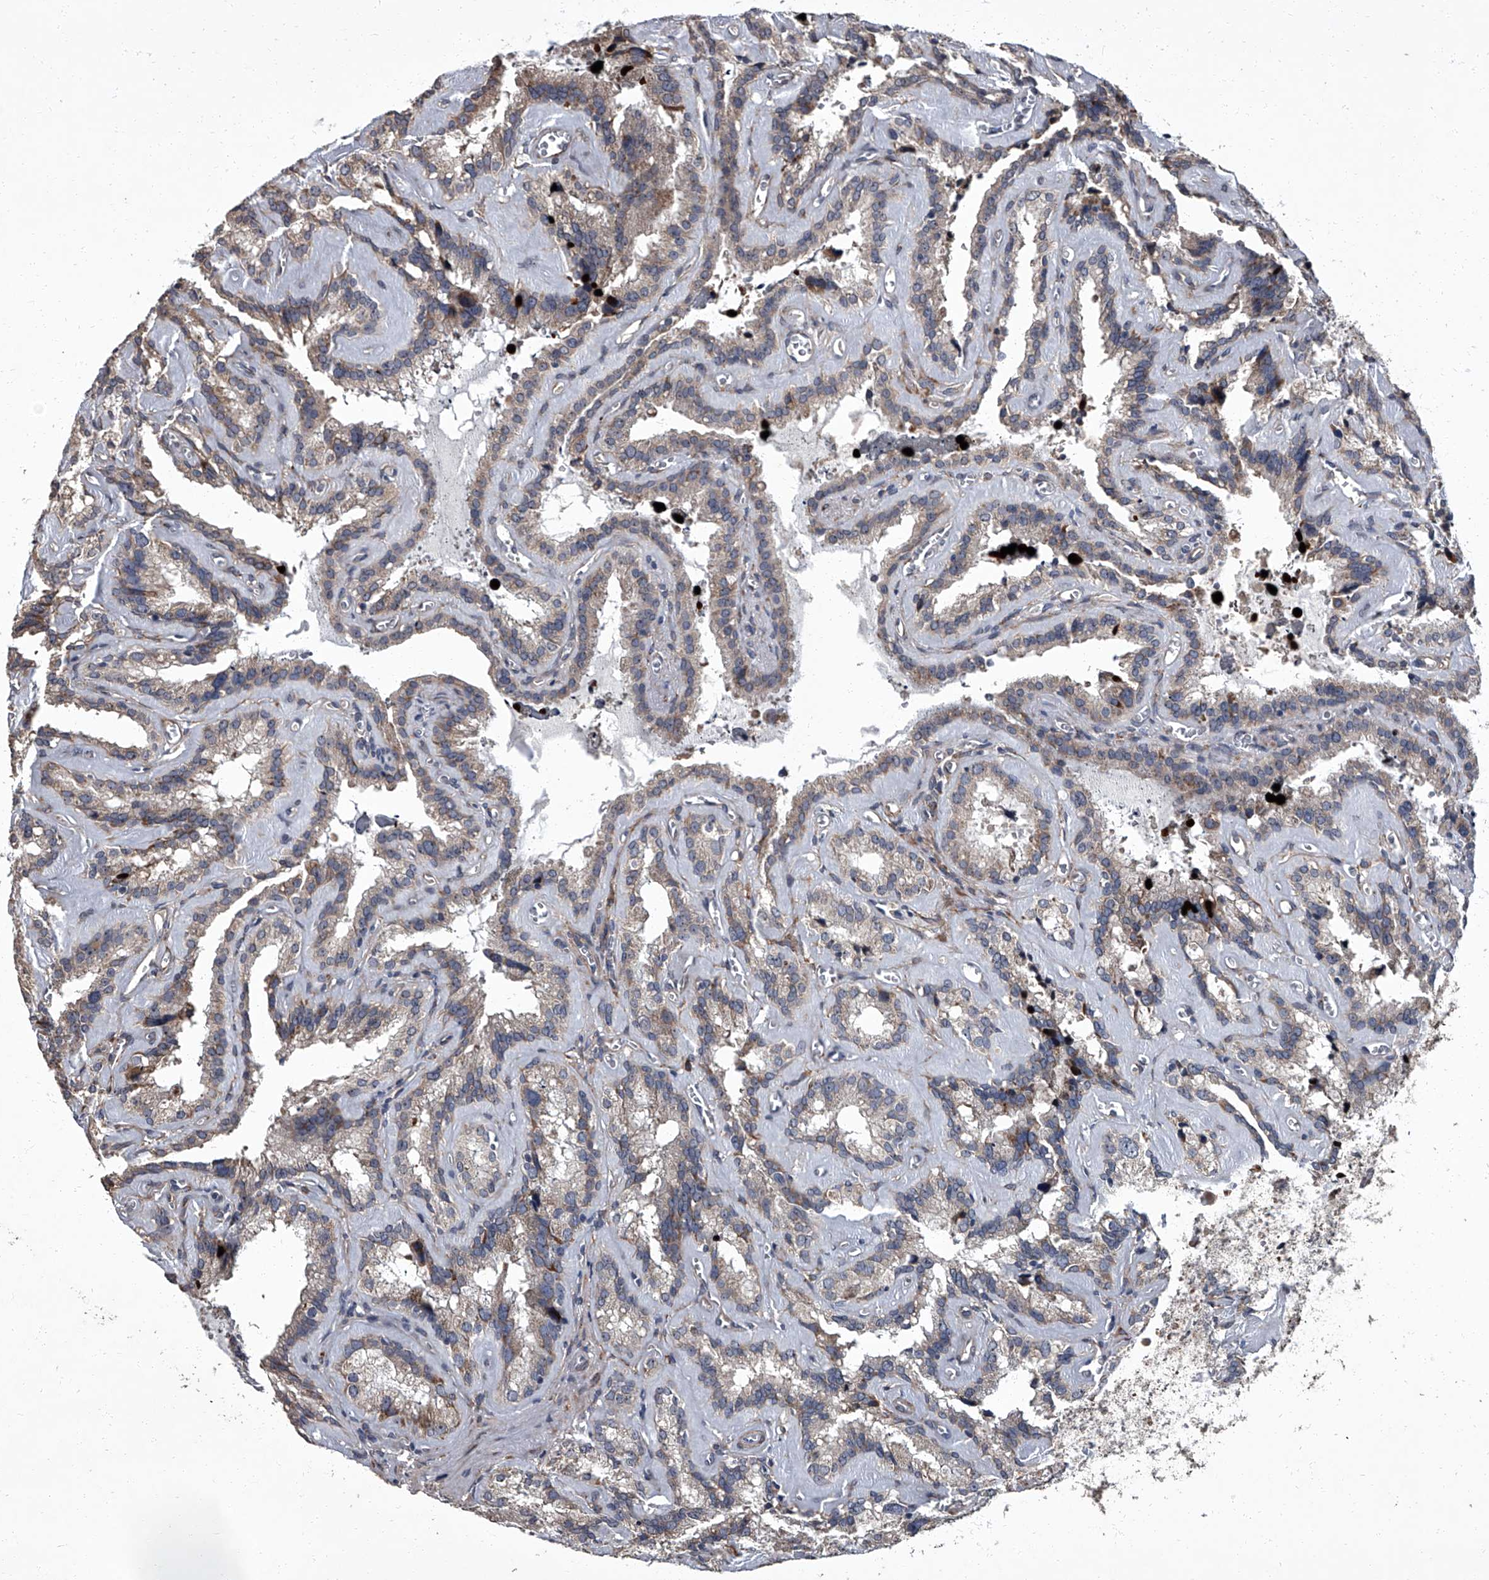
{"staining": {"intensity": "weak", "quantity": "25%-75%", "location": "cytoplasmic/membranous"}, "tissue": "seminal vesicle", "cell_type": "Glandular cells", "image_type": "normal", "snomed": [{"axis": "morphology", "description": "Normal tissue, NOS"}, {"axis": "topography", "description": "Prostate"}, {"axis": "topography", "description": "Seminal veicle"}], "caption": "This photomicrograph exhibits immunohistochemistry (IHC) staining of benign human seminal vesicle, with low weak cytoplasmic/membranous expression in about 25%-75% of glandular cells.", "gene": "SIRT4", "patient": {"sex": "male", "age": 59}}